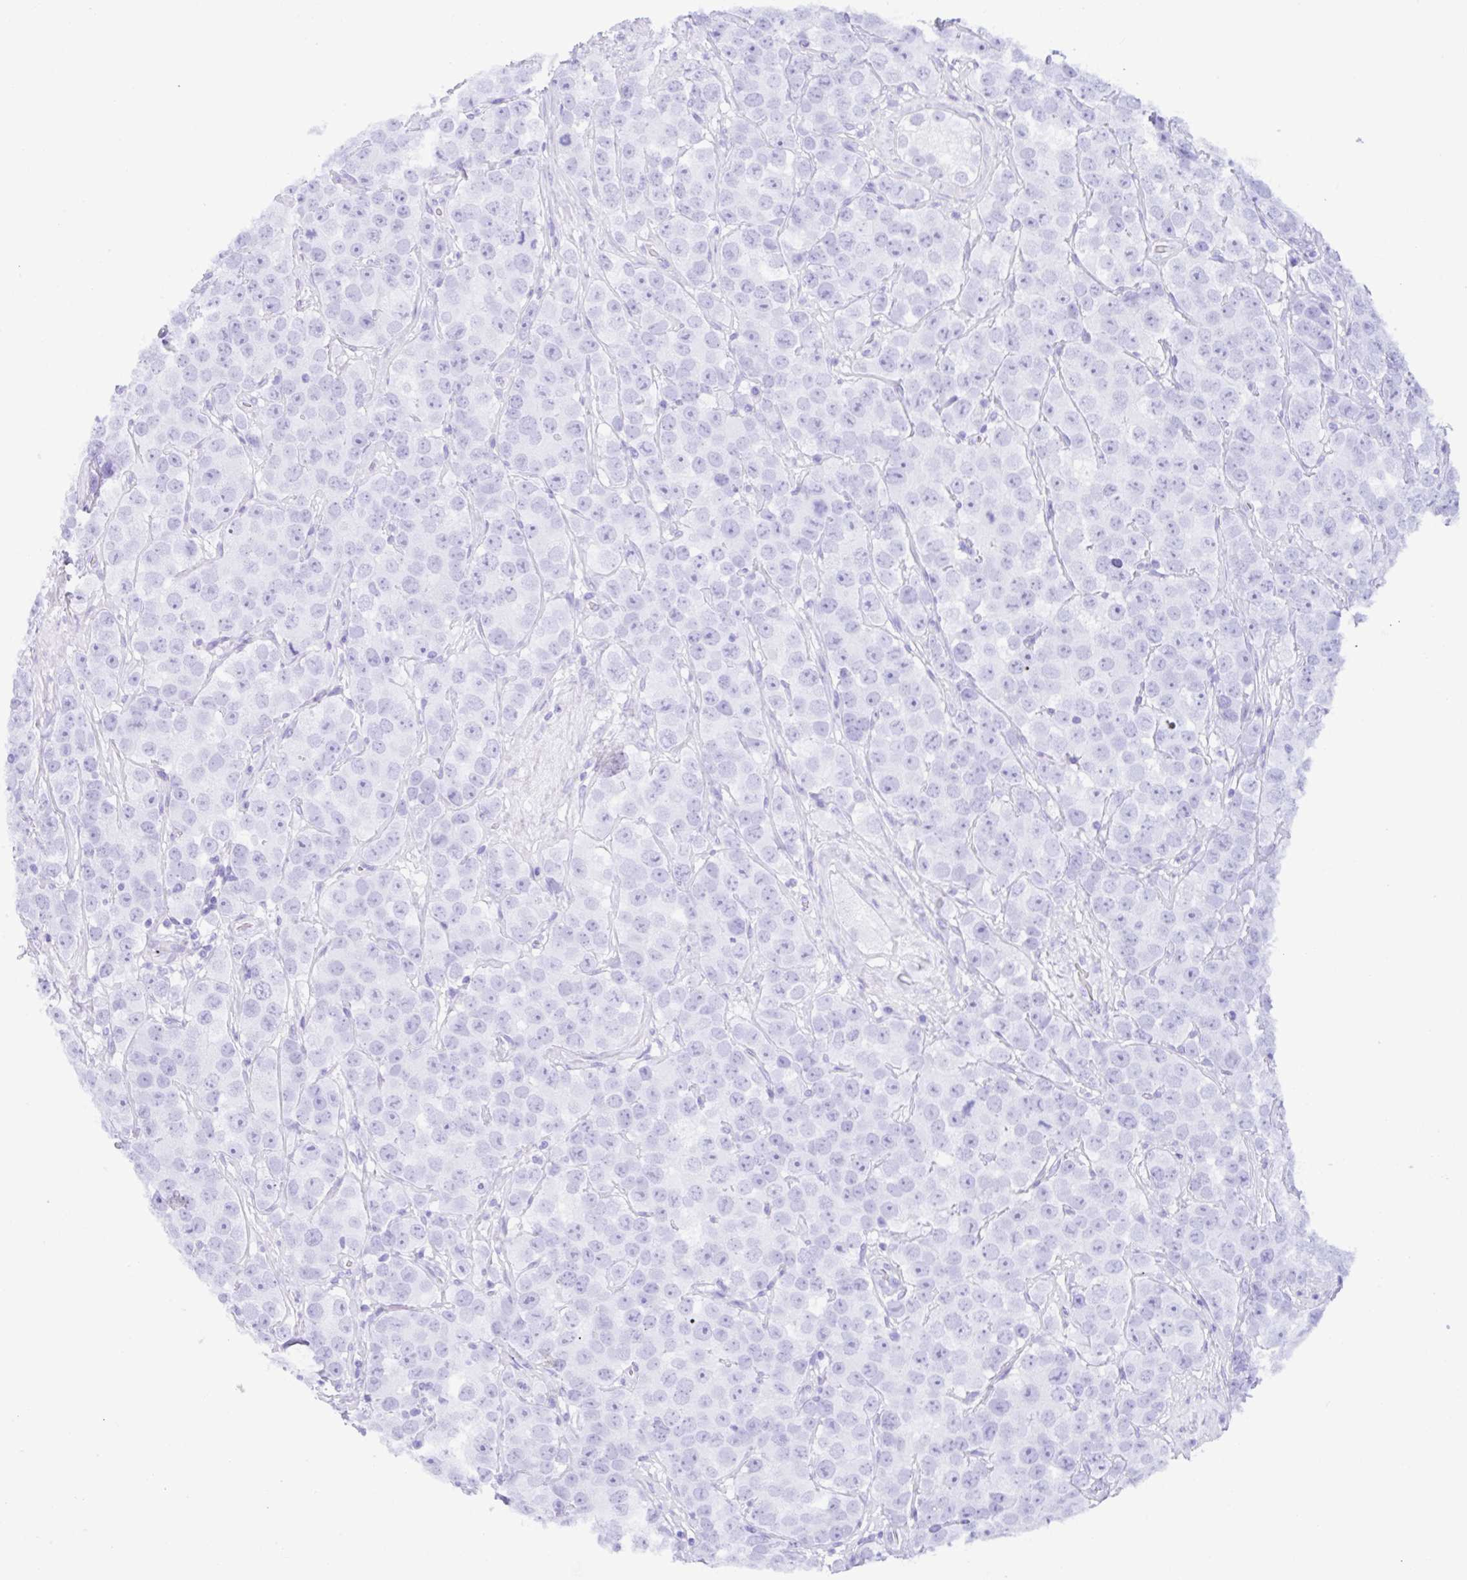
{"staining": {"intensity": "negative", "quantity": "none", "location": "none"}, "tissue": "testis cancer", "cell_type": "Tumor cells", "image_type": "cancer", "snomed": [{"axis": "morphology", "description": "Seminoma, NOS"}, {"axis": "topography", "description": "Testis"}], "caption": "The histopathology image reveals no staining of tumor cells in testis seminoma.", "gene": "NDUFS2", "patient": {"sex": "male", "age": 28}}